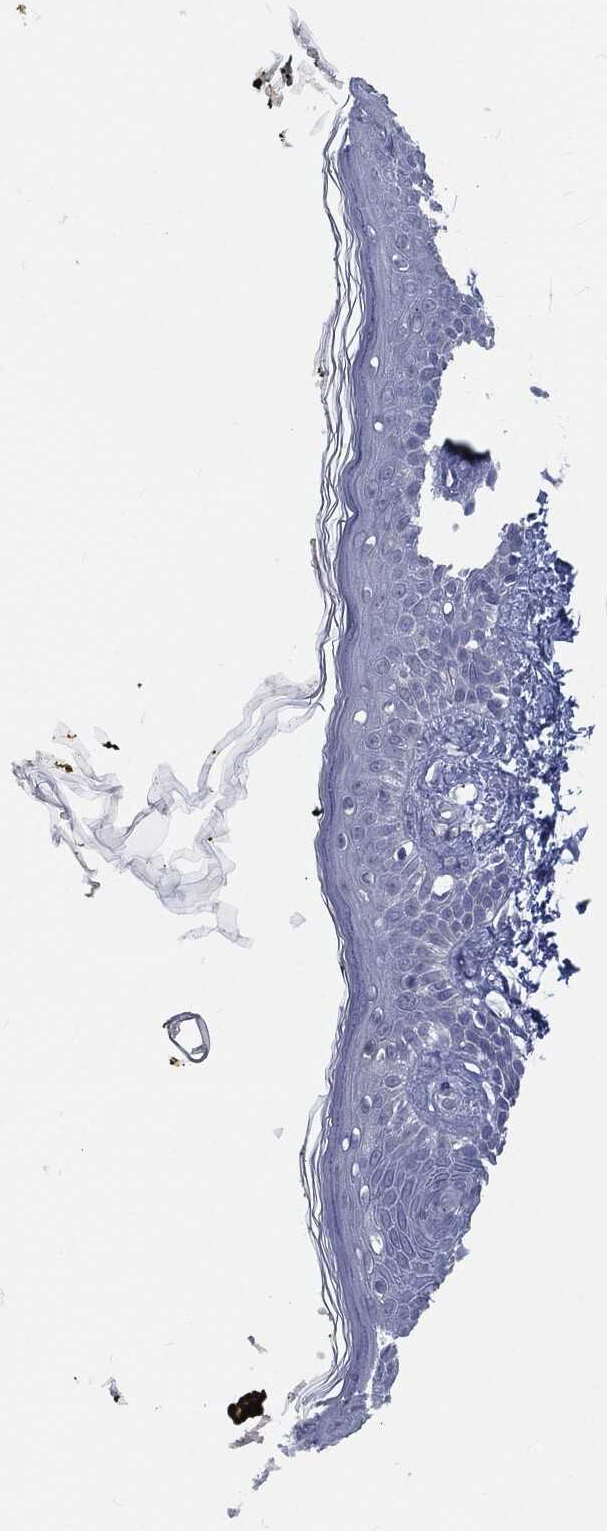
{"staining": {"intensity": "negative", "quantity": "none", "location": "none"}, "tissue": "skin", "cell_type": "Fibroblasts", "image_type": "normal", "snomed": [{"axis": "morphology", "description": "Normal tissue, NOS"}, {"axis": "topography", "description": "Skin"}], "caption": "An IHC image of benign skin is shown. There is no staining in fibroblasts of skin. (DAB IHC with hematoxylin counter stain).", "gene": "MST1", "patient": {"sex": "male", "age": 76}}